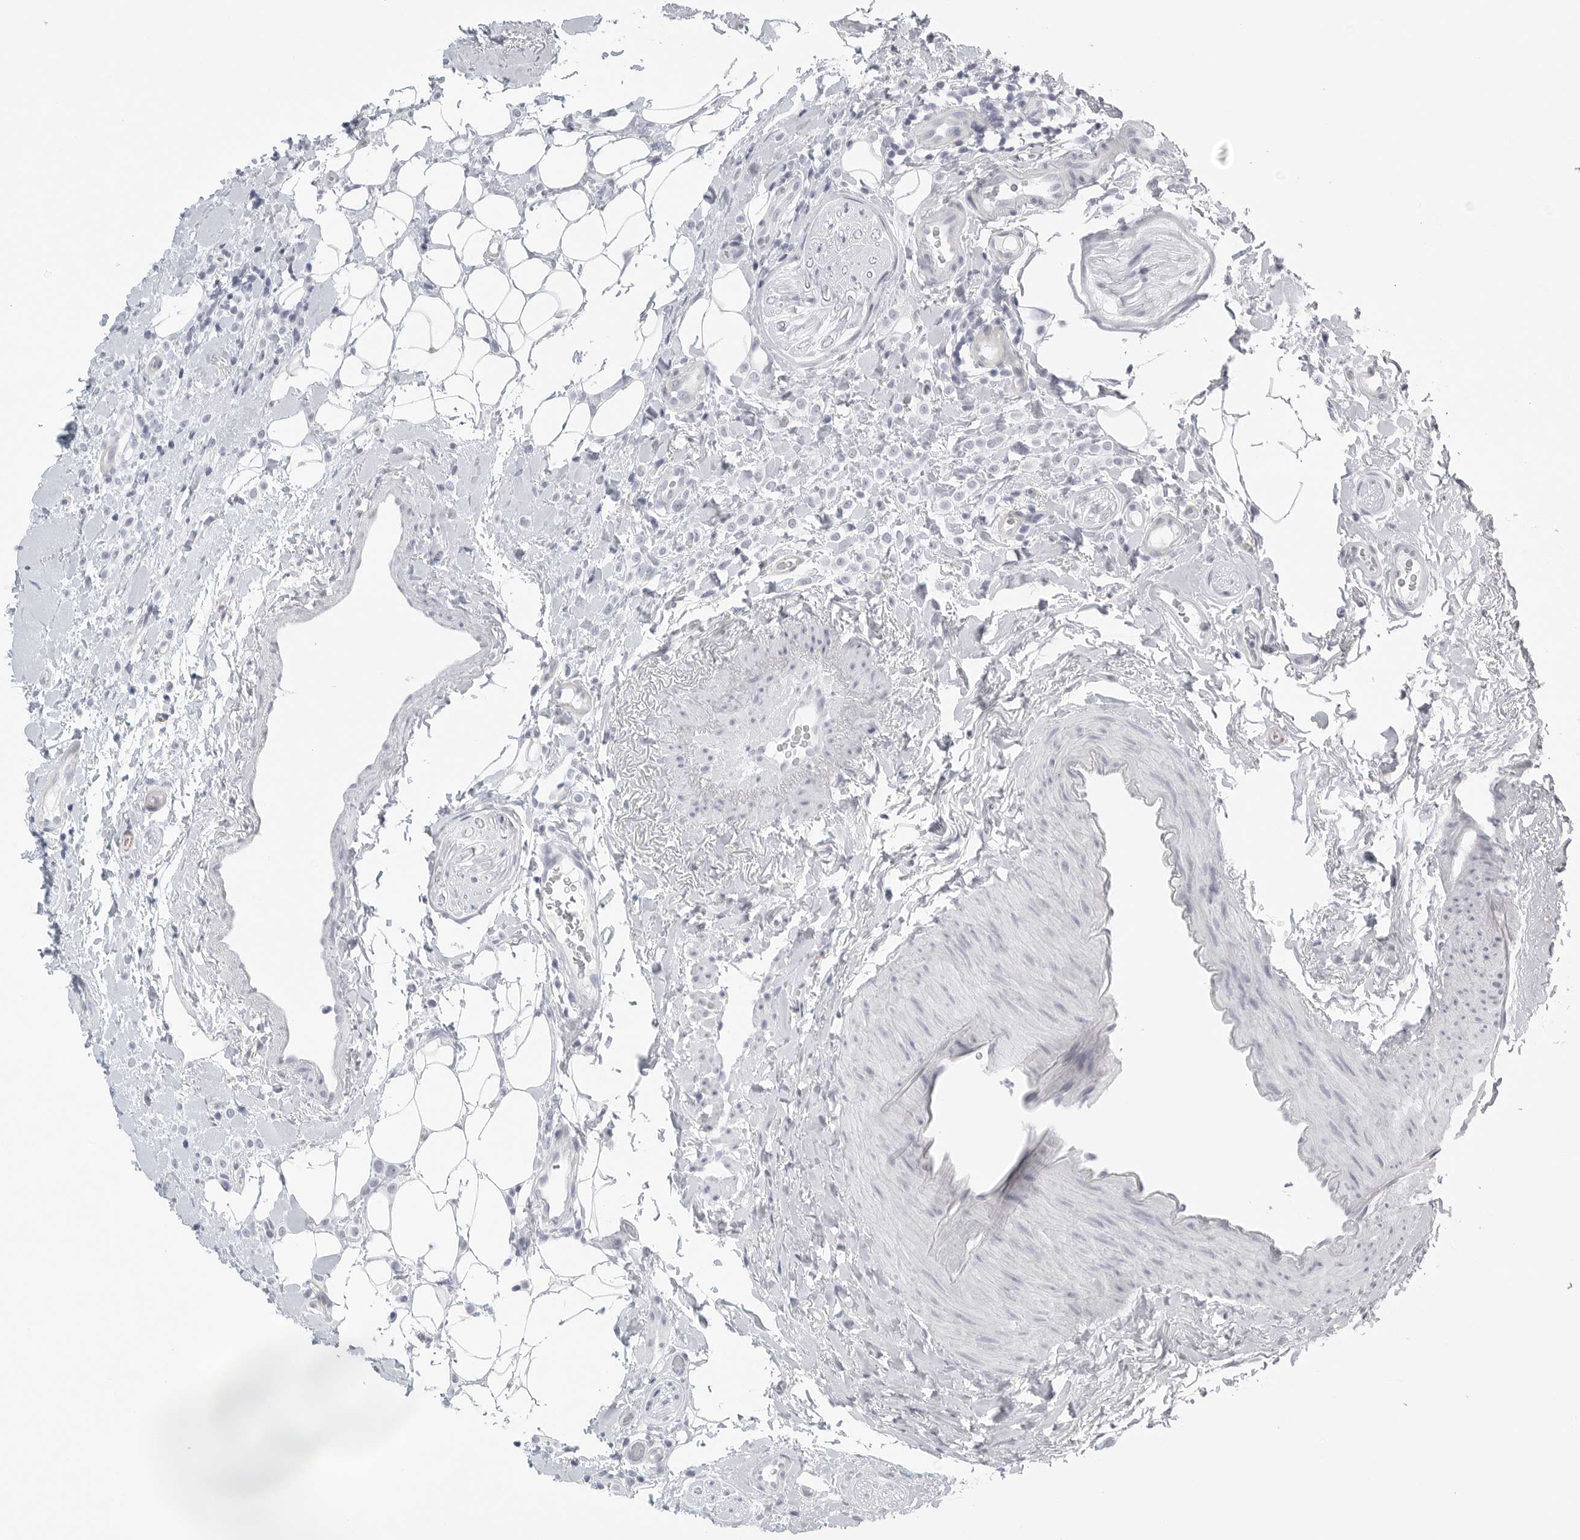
{"staining": {"intensity": "negative", "quantity": "none", "location": "none"}, "tissue": "breast cancer", "cell_type": "Tumor cells", "image_type": "cancer", "snomed": [{"axis": "morphology", "description": "Normal tissue, NOS"}, {"axis": "morphology", "description": "Lobular carcinoma"}, {"axis": "topography", "description": "Breast"}], "caption": "Immunohistochemistry (IHC) micrograph of neoplastic tissue: human breast cancer (lobular carcinoma) stained with DAB (3,3'-diaminobenzidine) exhibits no significant protein staining in tumor cells. (DAB (3,3'-diaminobenzidine) immunohistochemistry with hematoxylin counter stain).", "gene": "TNR", "patient": {"sex": "female", "age": 50}}